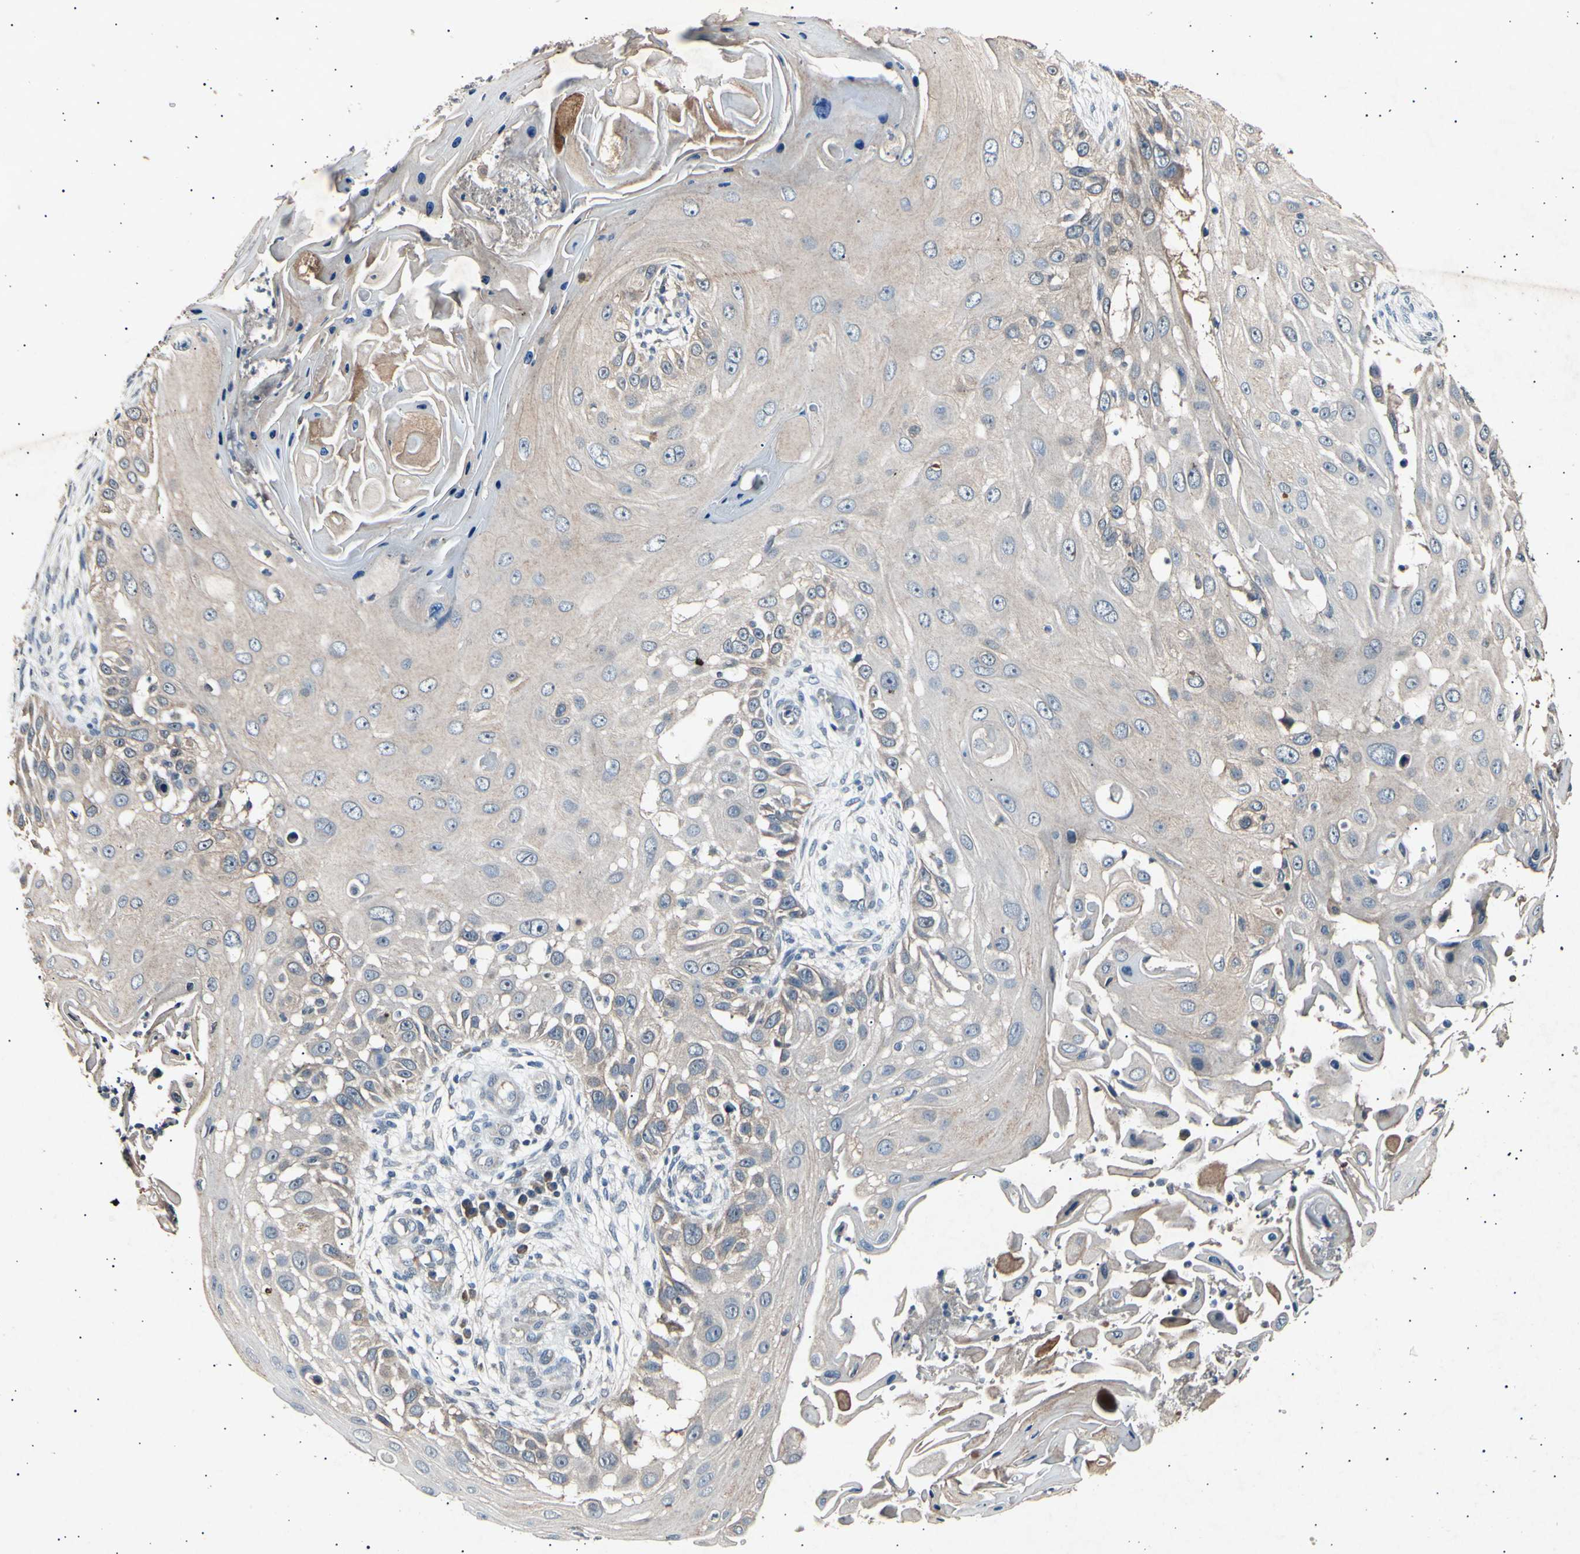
{"staining": {"intensity": "weak", "quantity": ">75%", "location": "cytoplasmic/membranous"}, "tissue": "skin cancer", "cell_type": "Tumor cells", "image_type": "cancer", "snomed": [{"axis": "morphology", "description": "Squamous cell carcinoma, NOS"}, {"axis": "topography", "description": "Skin"}], "caption": "A low amount of weak cytoplasmic/membranous staining is identified in about >75% of tumor cells in skin cancer (squamous cell carcinoma) tissue.", "gene": "ADCY3", "patient": {"sex": "female", "age": 44}}